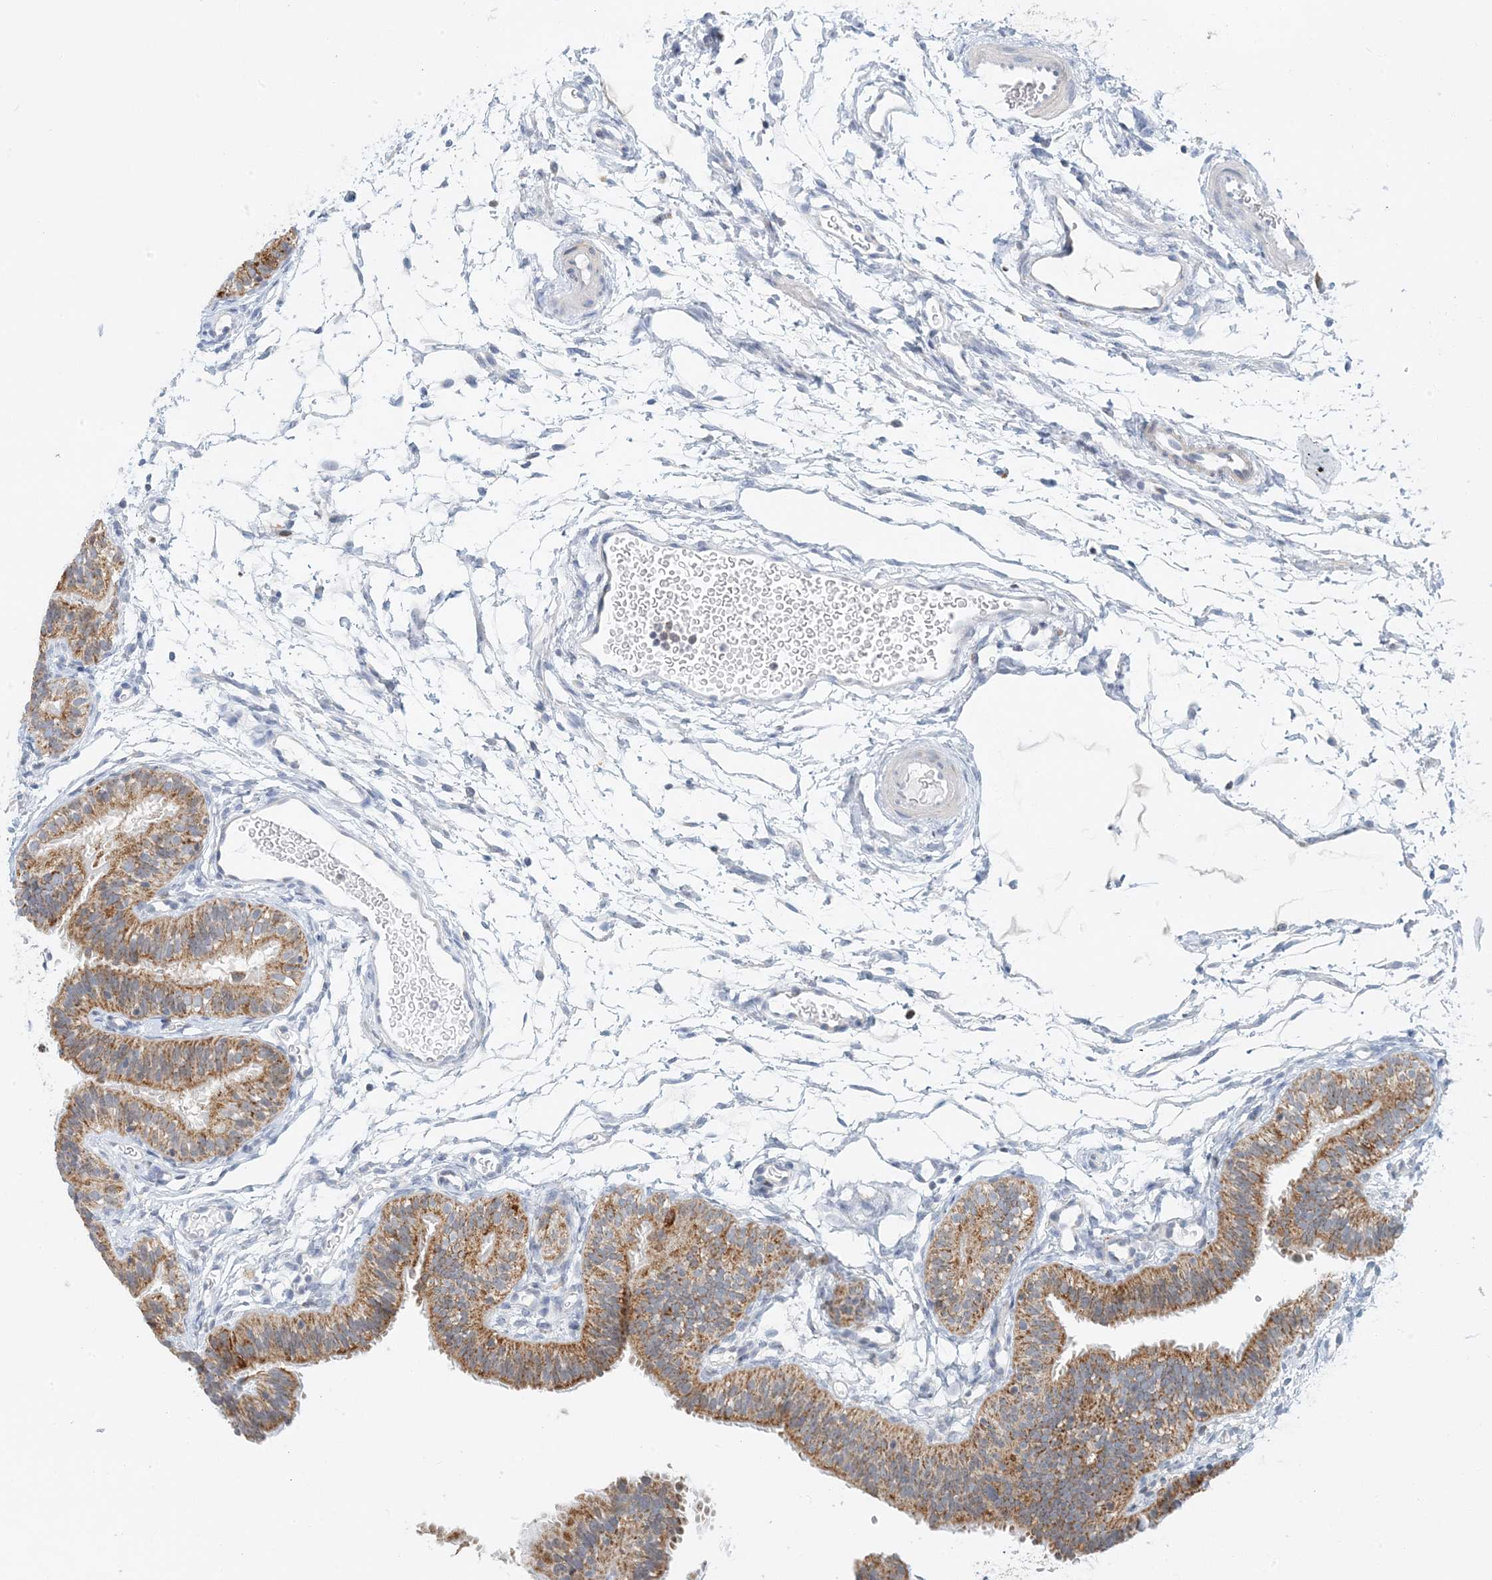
{"staining": {"intensity": "strong", "quantity": ">75%", "location": "cytoplasmic/membranous"}, "tissue": "fallopian tube", "cell_type": "Glandular cells", "image_type": "normal", "snomed": [{"axis": "morphology", "description": "Normal tissue, NOS"}, {"axis": "topography", "description": "Fallopian tube"}], "caption": "About >75% of glandular cells in unremarkable fallopian tube demonstrate strong cytoplasmic/membranous protein positivity as visualized by brown immunohistochemical staining.", "gene": "BDH1", "patient": {"sex": "female", "age": 35}}